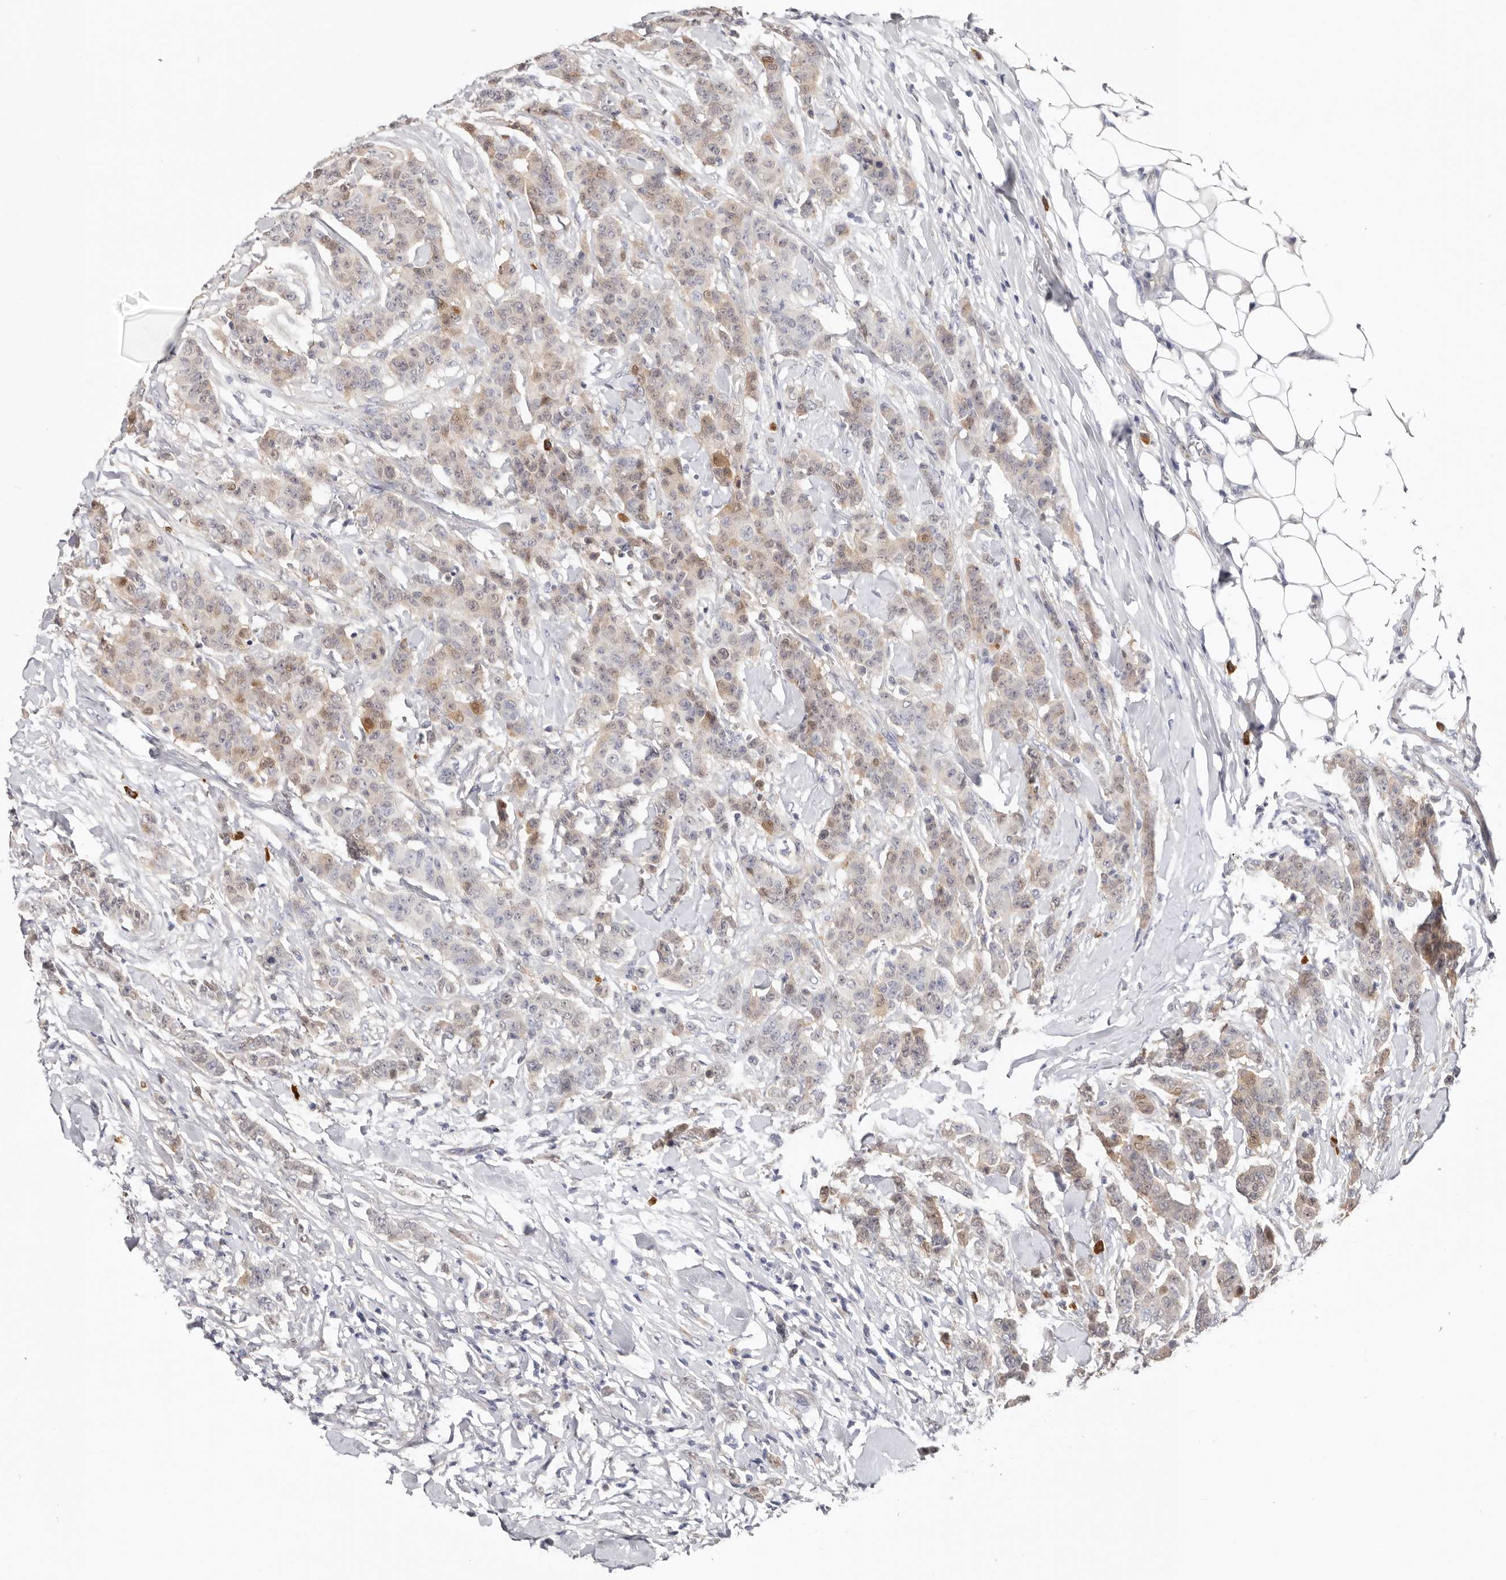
{"staining": {"intensity": "weak", "quantity": "<25%", "location": "cytoplasmic/membranous,nuclear"}, "tissue": "breast cancer", "cell_type": "Tumor cells", "image_type": "cancer", "snomed": [{"axis": "morphology", "description": "Duct carcinoma"}, {"axis": "topography", "description": "Breast"}], "caption": "This histopathology image is of breast cancer stained with IHC to label a protein in brown with the nuclei are counter-stained blue. There is no positivity in tumor cells.", "gene": "PKDCC", "patient": {"sex": "female", "age": 40}}